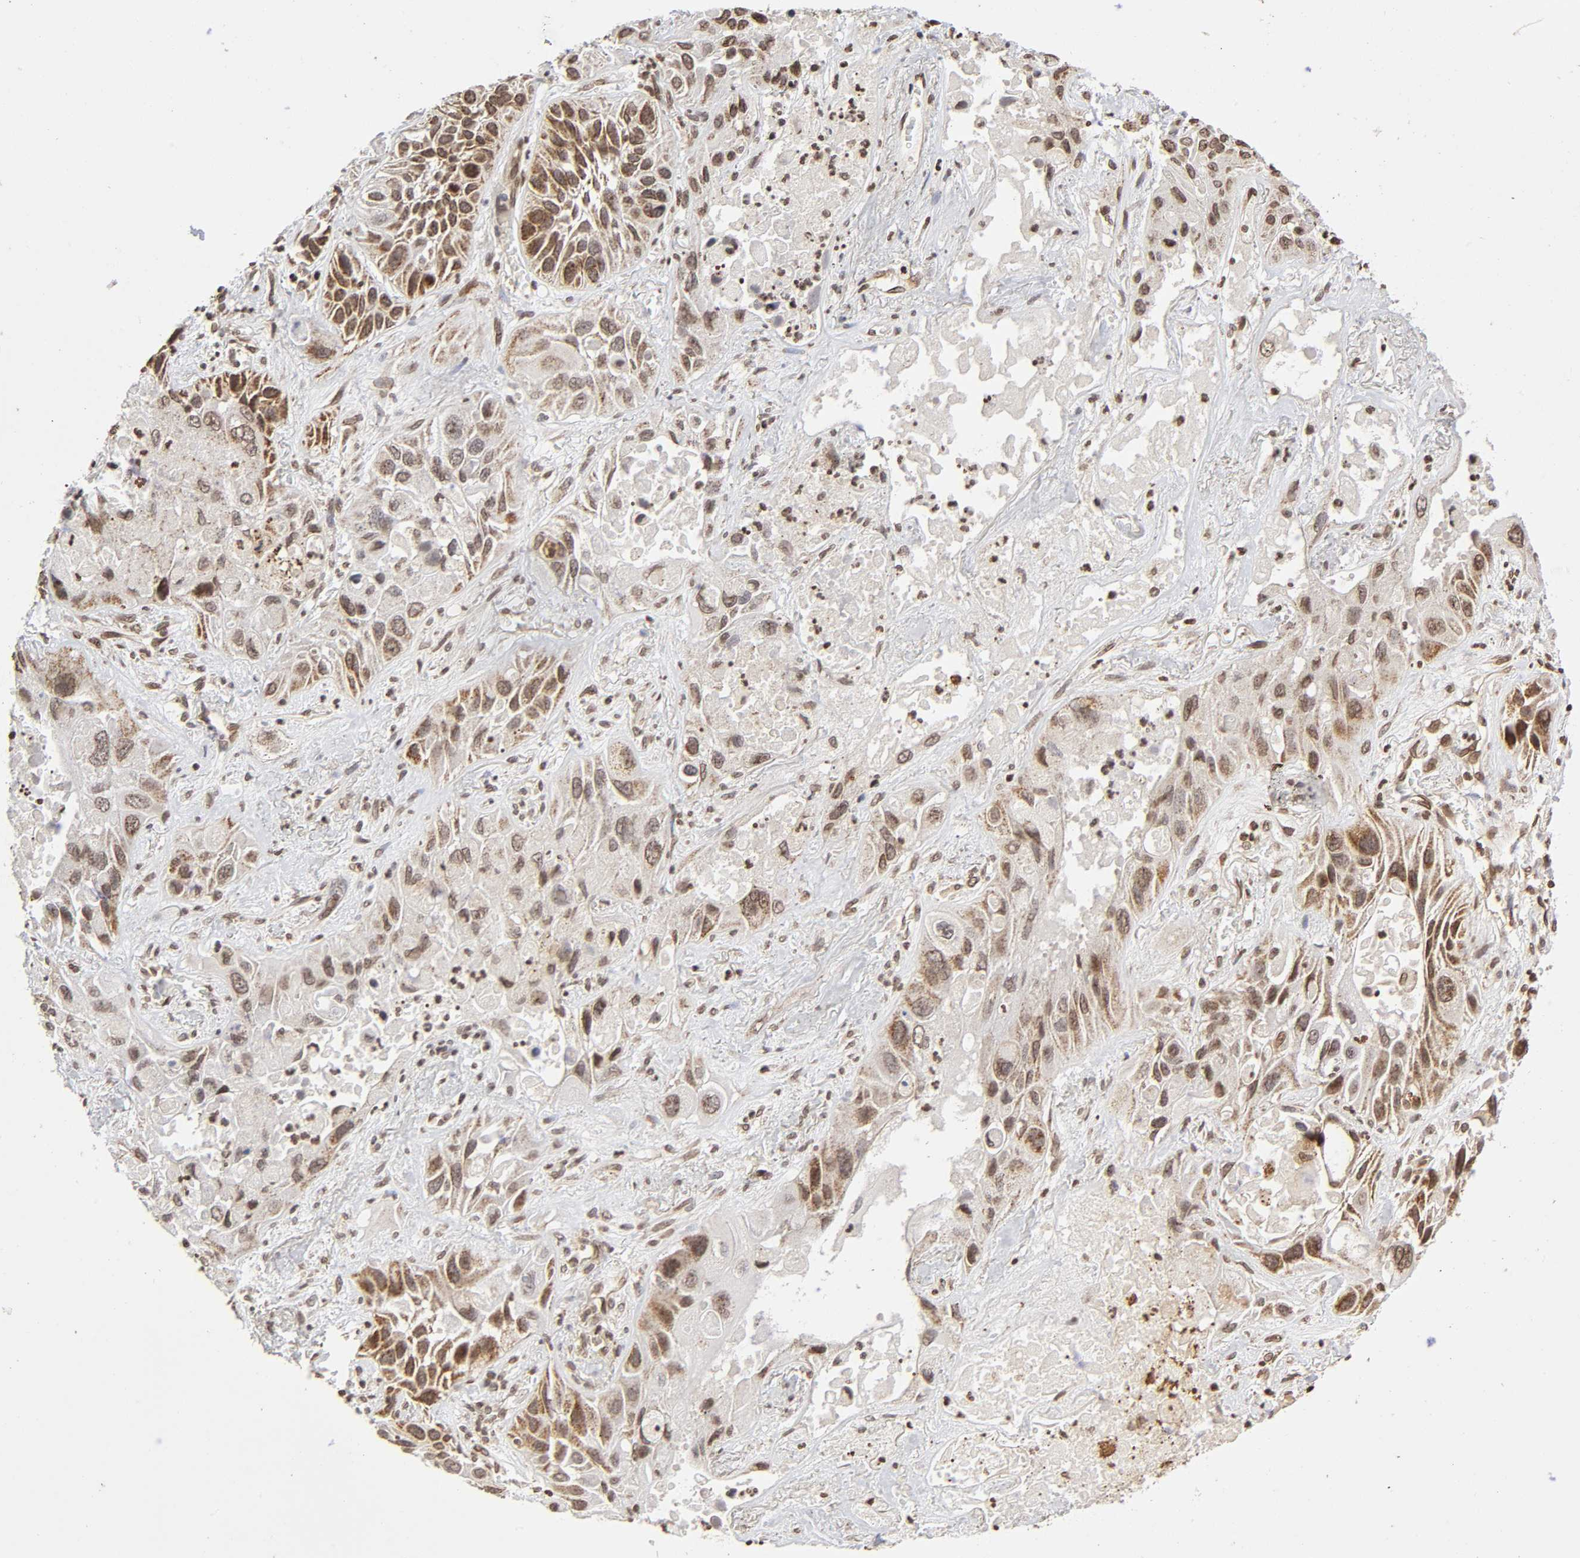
{"staining": {"intensity": "moderate", "quantity": ">75%", "location": "cytoplasmic/membranous,nuclear"}, "tissue": "lung cancer", "cell_type": "Tumor cells", "image_type": "cancer", "snomed": [{"axis": "morphology", "description": "Squamous cell carcinoma, NOS"}, {"axis": "topography", "description": "Lung"}], "caption": "Immunohistochemical staining of human lung cancer reveals medium levels of moderate cytoplasmic/membranous and nuclear protein positivity in approximately >75% of tumor cells. Using DAB (3,3'-diaminobenzidine) (brown) and hematoxylin (blue) stains, captured at high magnification using brightfield microscopy.", "gene": "MLLT6", "patient": {"sex": "female", "age": 76}}